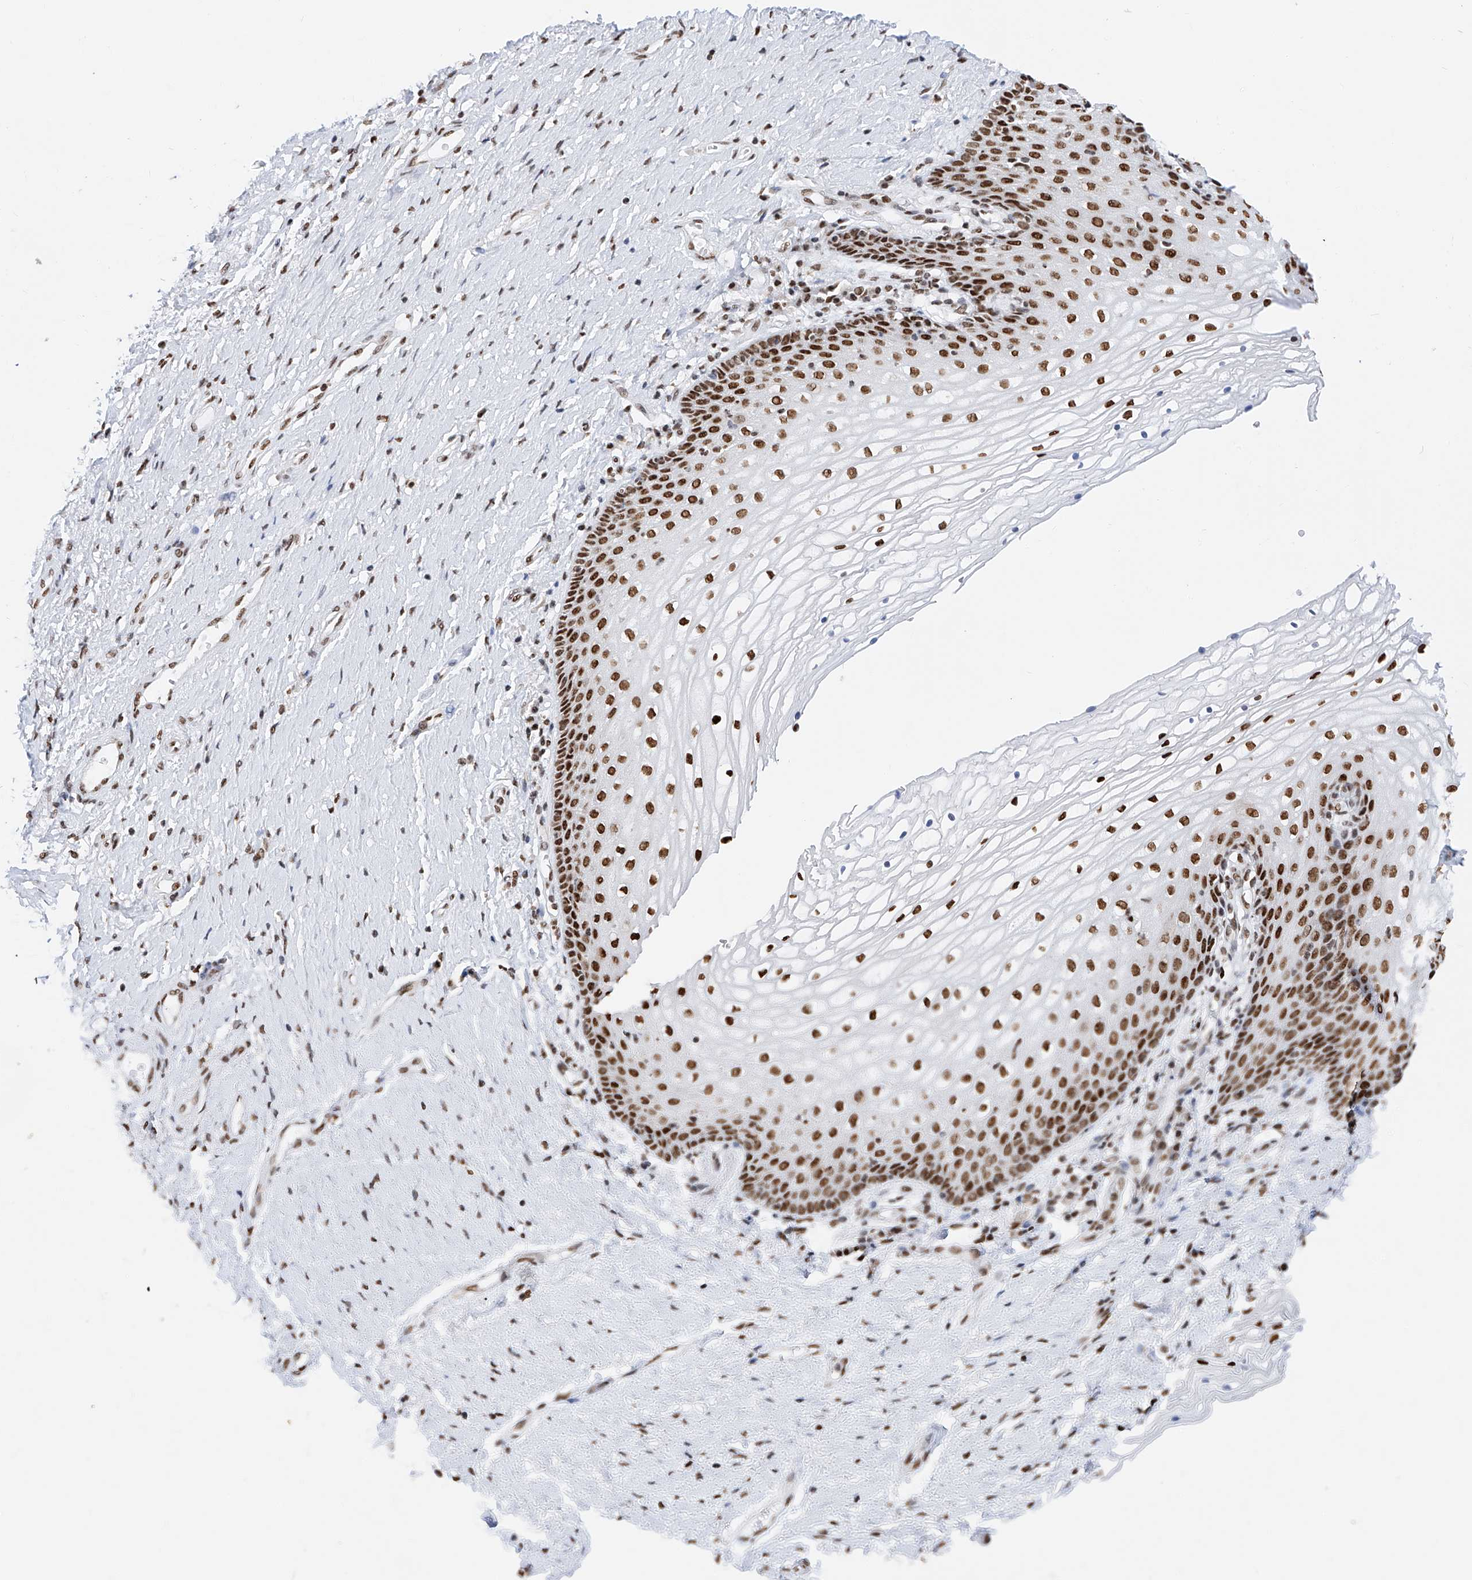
{"staining": {"intensity": "strong", "quantity": ">75%", "location": "nuclear"}, "tissue": "vagina", "cell_type": "Squamous epithelial cells", "image_type": "normal", "snomed": [{"axis": "morphology", "description": "Normal tissue, NOS"}, {"axis": "topography", "description": "Vagina"}], "caption": "Human vagina stained with a brown dye exhibits strong nuclear positive expression in approximately >75% of squamous epithelial cells.", "gene": "SRSF6", "patient": {"sex": "female", "age": 60}}